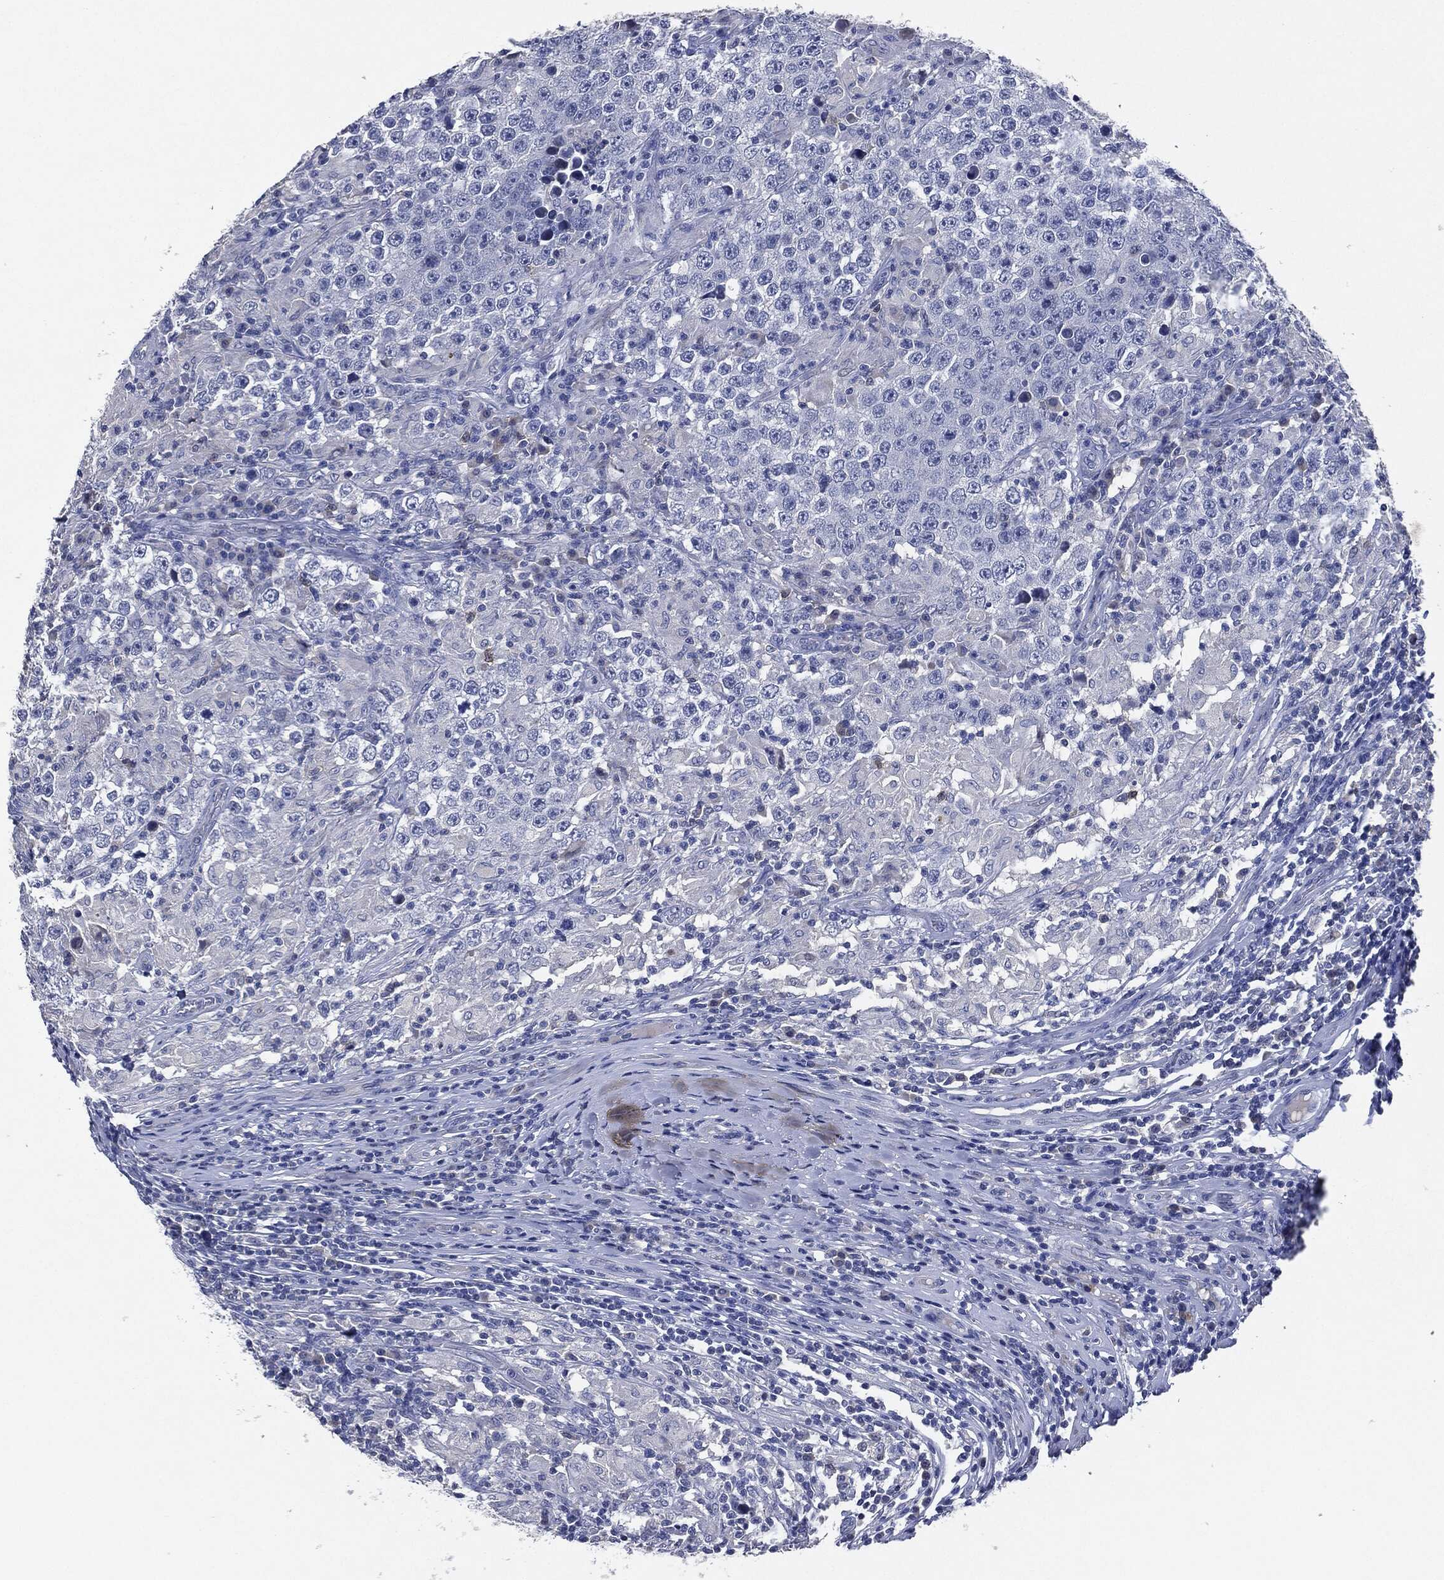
{"staining": {"intensity": "negative", "quantity": "none", "location": "none"}, "tissue": "testis cancer", "cell_type": "Tumor cells", "image_type": "cancer", "snomed": [{"axis": "morphology", "description": "Seminoma, NOS"}, {"axis": "morphology", "description": "Carcinoma, Embryonal, NOS"}, {"axis": "topography", "description": "Testis"}], "caption": "The image reveals no significant positivity in tumor cells of testis seminoma.", "gene": "NTRK1", "patient": {"sex": "male", "age": 41}}